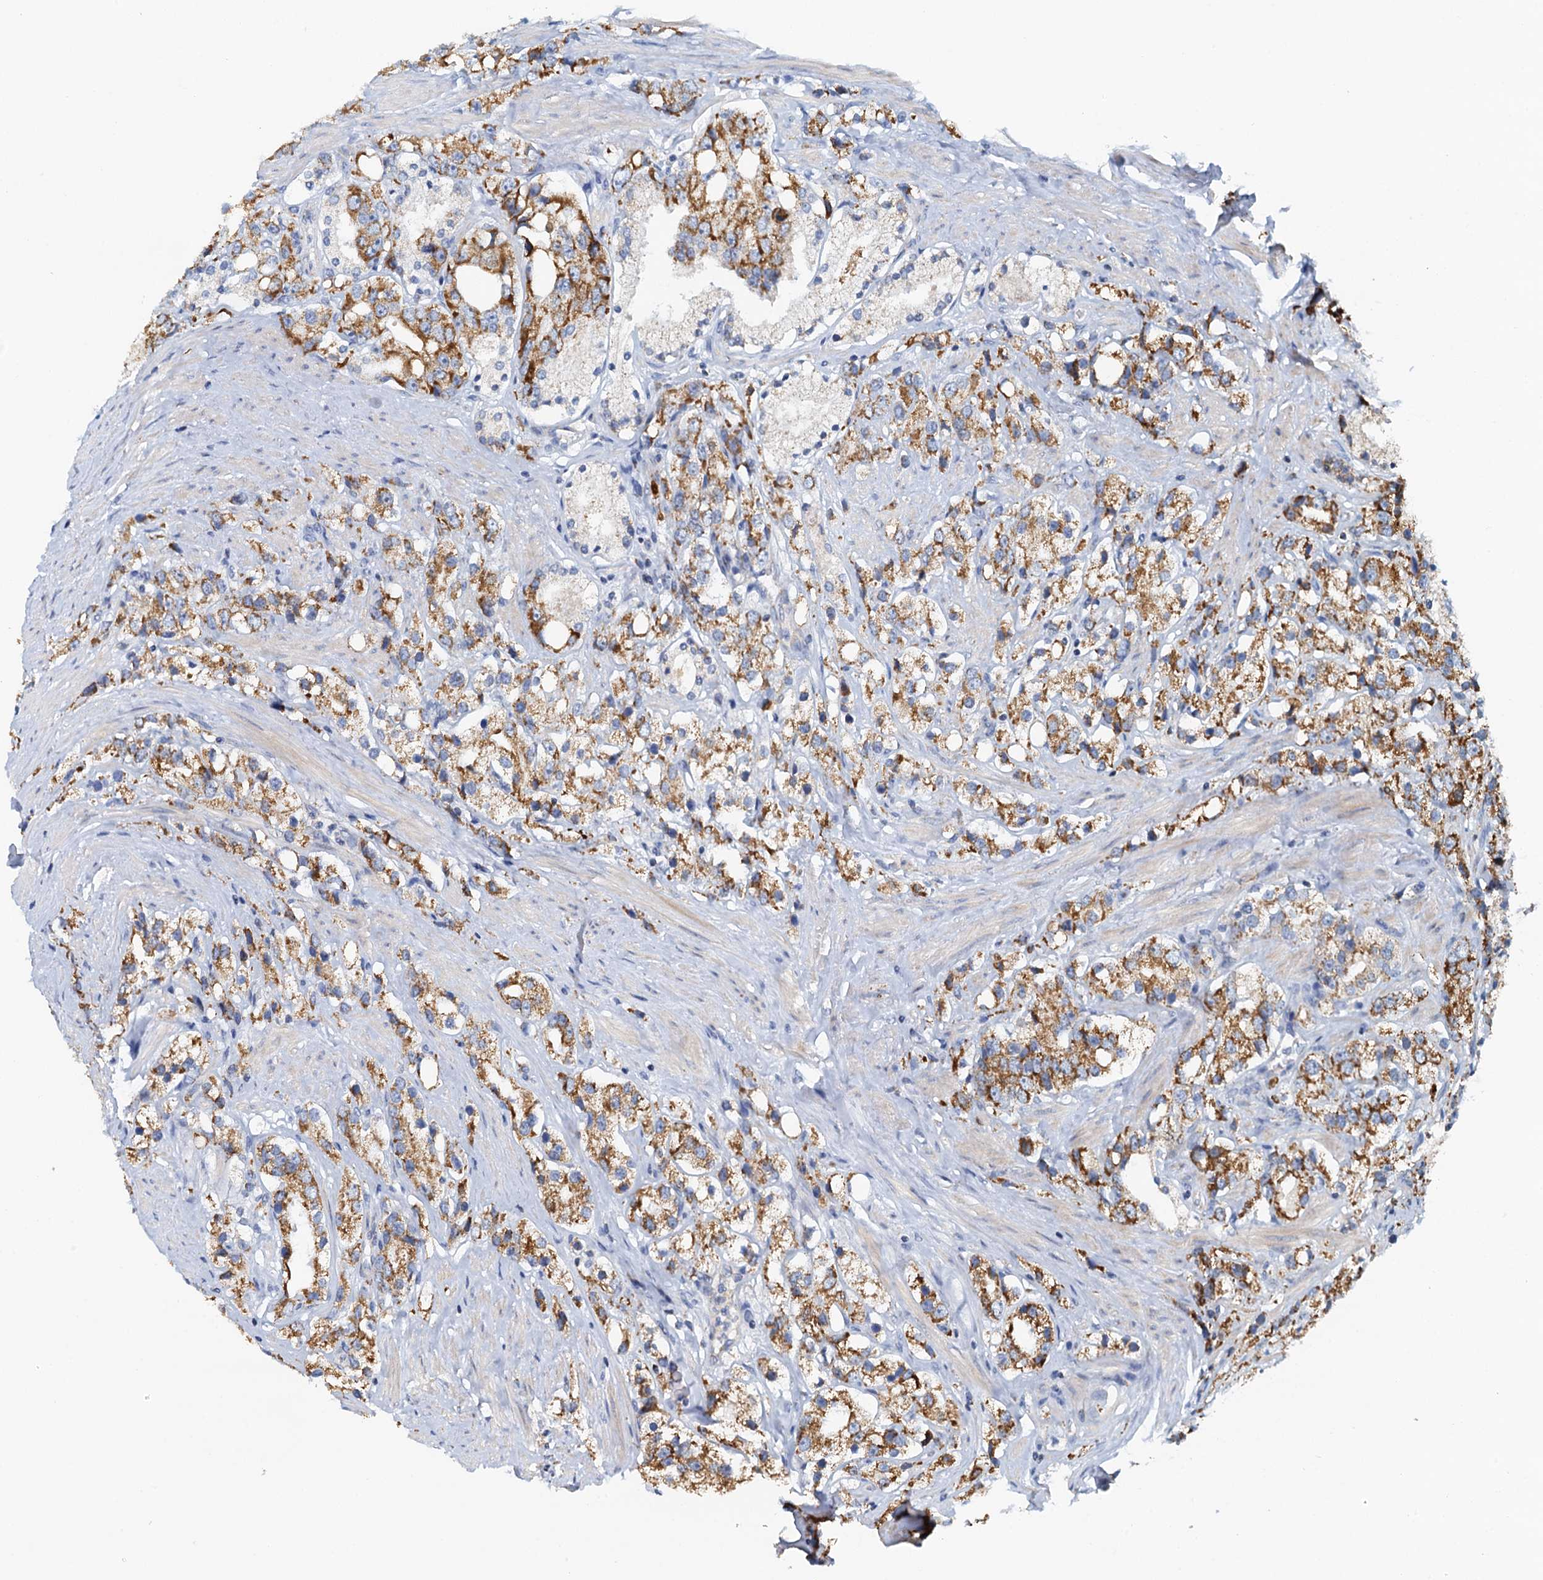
{"staining": {"intensity": "moderate", "quantity": ">75%", "location": "cytoplasmic/membranous"}, "tissue": "prostate cancer", "cell_type": "Tumor cells", "image_type": "cancer", "snomed": [{"axis": "morphology", "description": "Adenocarcinoma, NOS"}, {"axis": "topography", "description": "Prostate"}], "caption": "Prostate adenocarcinoma stained with DAB immunohistochemistry (IHC) reveals medium levels of moderate cytoplasmic/membranous expression in approximately >75% of tumor cells.", "gene": "POC1A", "patient": {"sex": "male", "age": 79}}